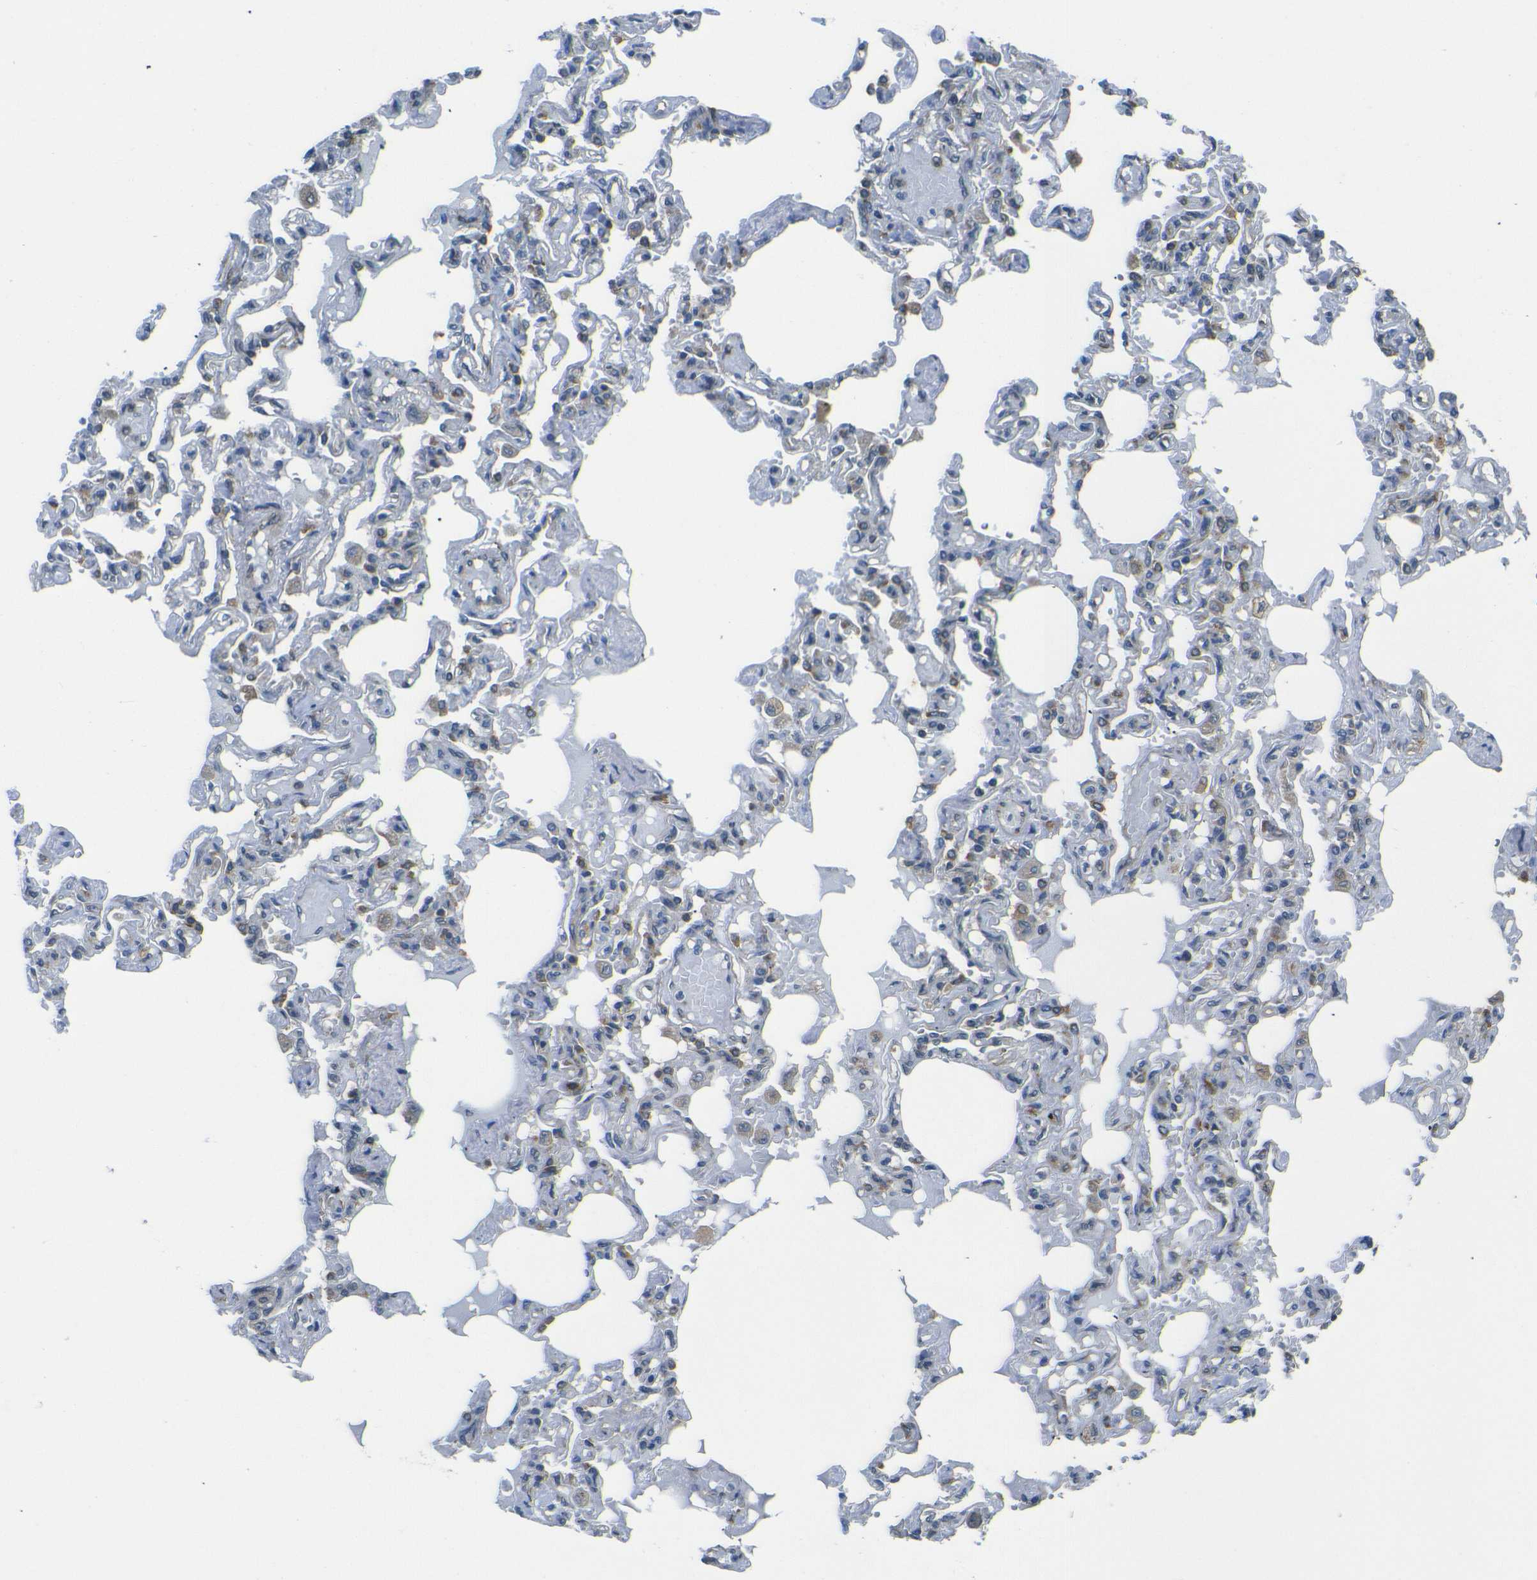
{"staining": {"intensity": "moderate", "quantity": "25%-75%", "location": "cytoplasmic/membranous"}, "tissue": "lung", "cell_type": "Alveolar cells", "image_type": "normal", "snomed": [{"axis": "morphology", "description": "Normal tissue, NOS"}, {"axis": "topography", "description": "Lung"}], "caption": "Protein analysis of normal lung reveals moderate cytoplasmic/membranous expression in approximately 25%-75% of alveolar cells.", "gene": "RPSA", "patient": {"sex": "male", "age": 21}}